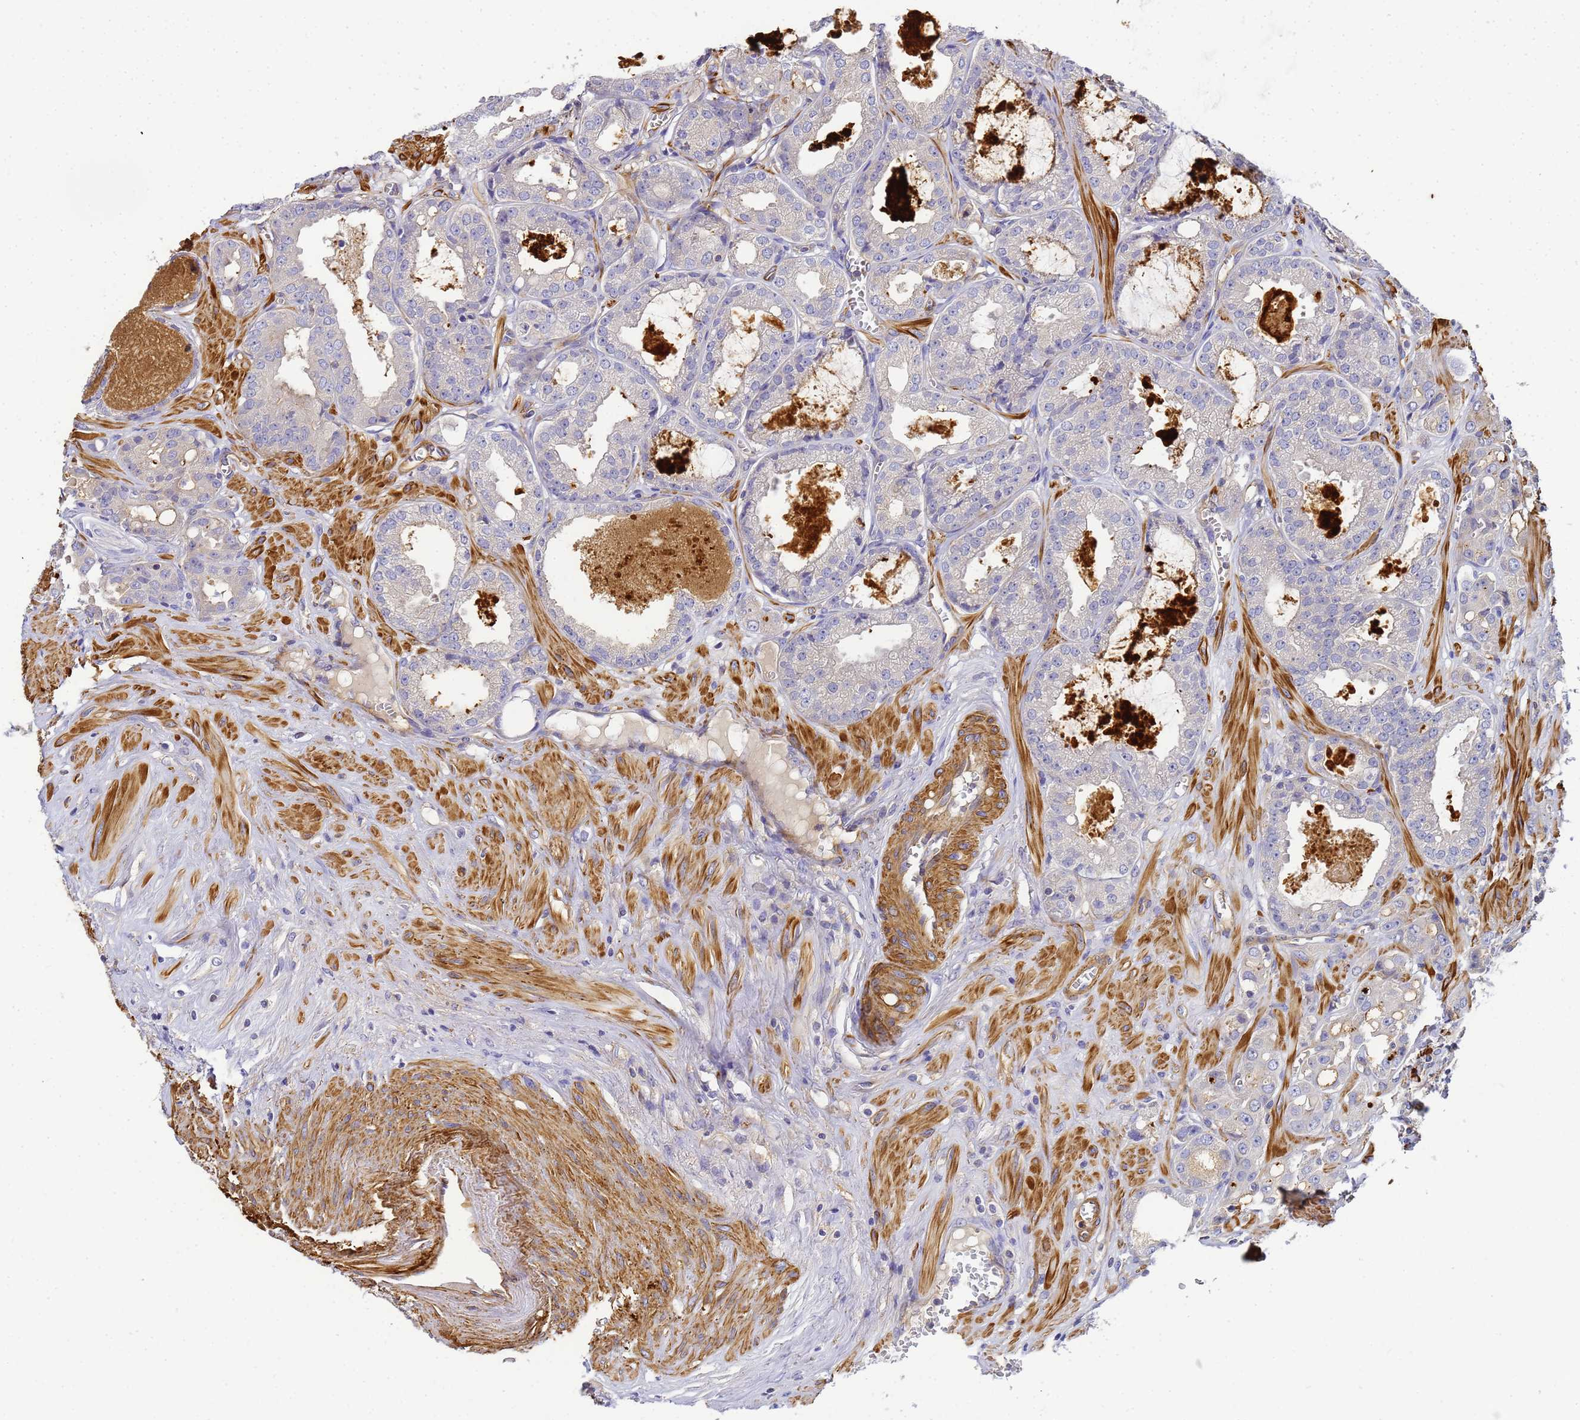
{"staining": {"intensity": "negative", "quantity": "none", "location": "none"}, "tissue": "prostate cancer", "cell_type": "Tumor cells", "image_type": "cancer", "snomed": [{"axis": "morphology", "description": "Adenocarcinoma, High grade"}, {"axis": "topography", "description": "Prostate"}], "caption": "This is an IHC micrograph of human high-grade adenocarcinoma (prostate). There is no positivity in tumor cells.", "gene": "MYL12A", "patient": {"sex": "male", "age": 74}}